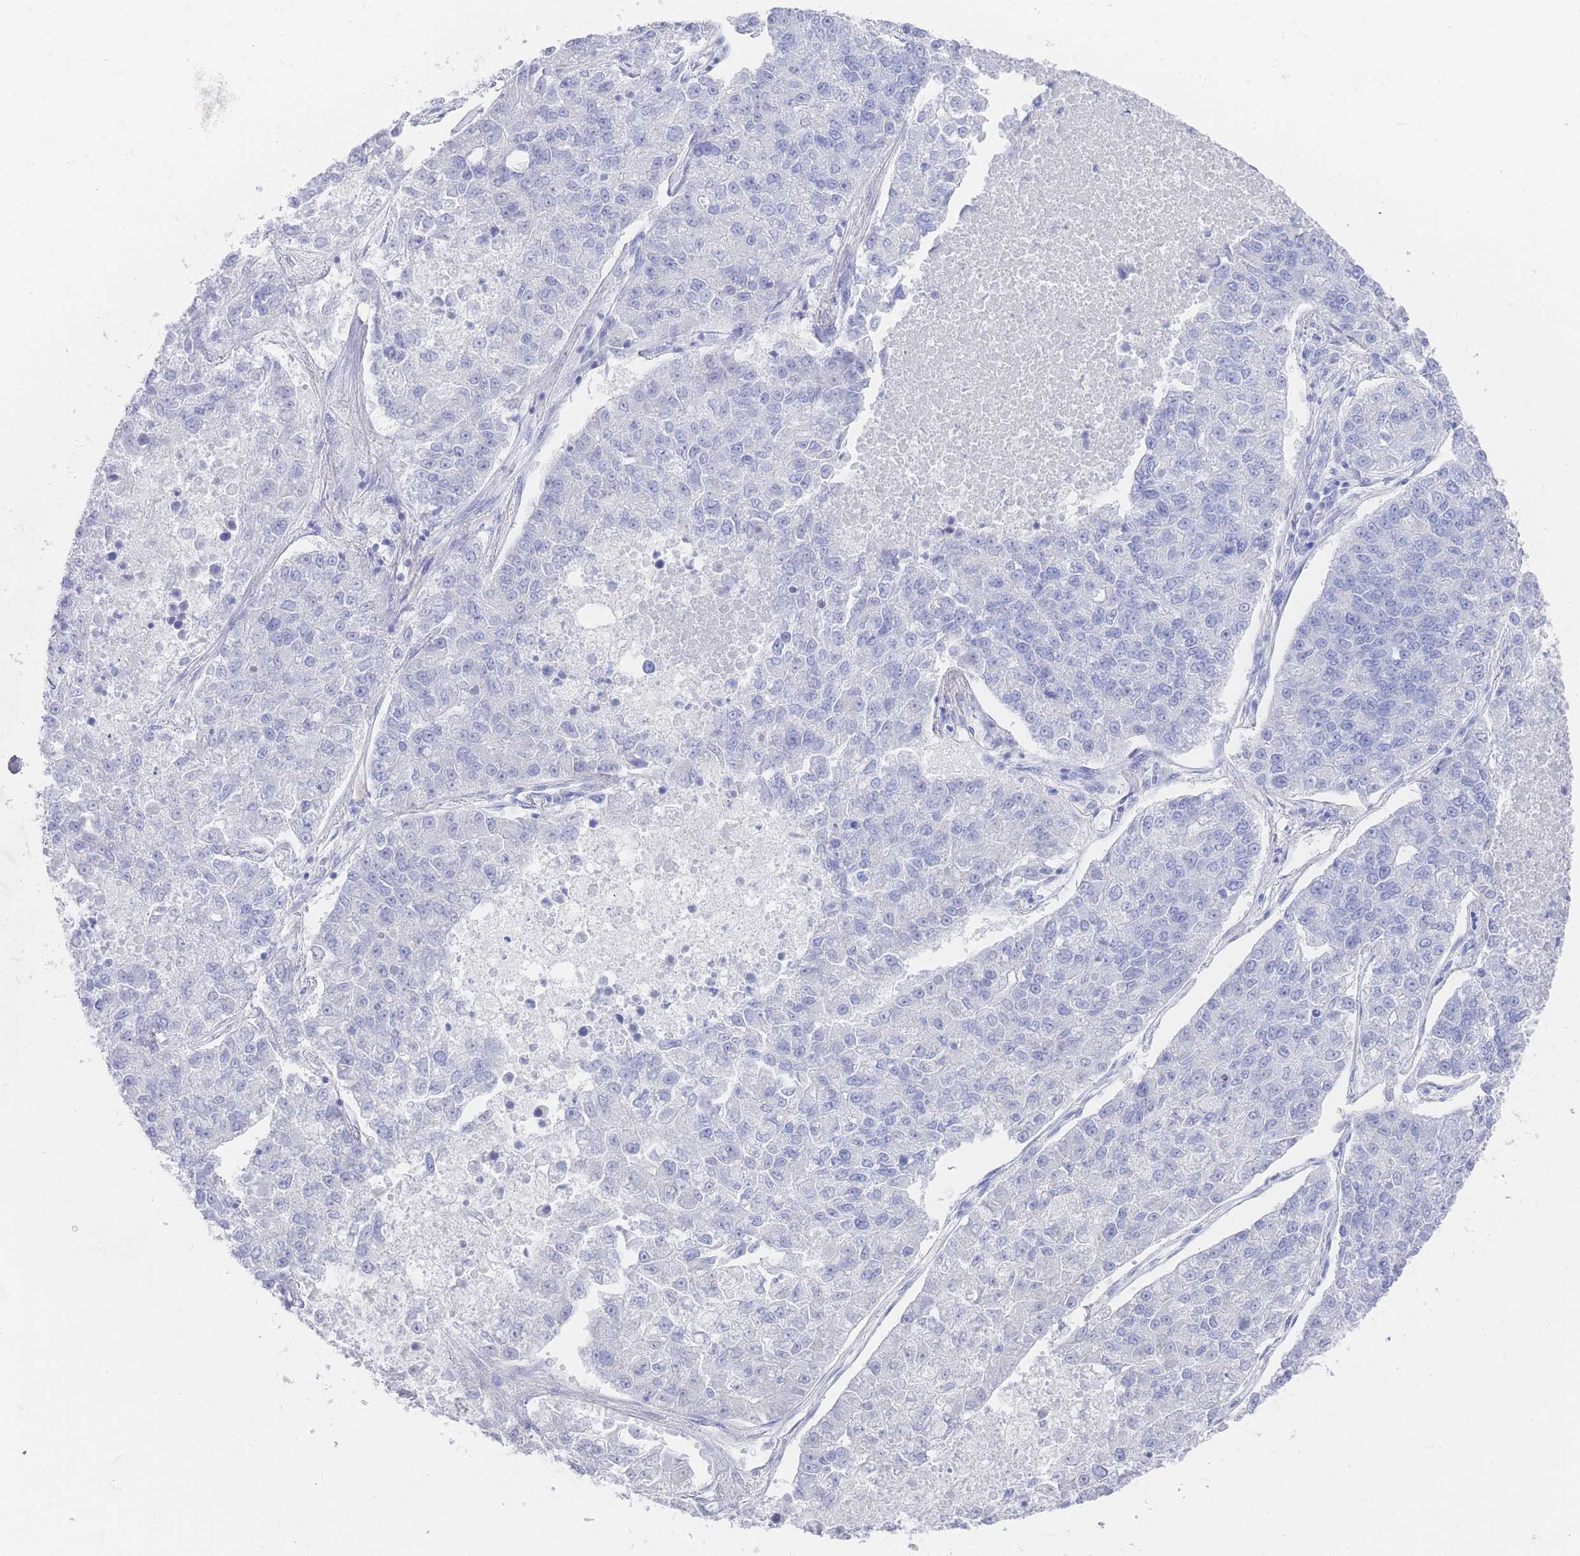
{"staining": {"intensity": "negative", "quantity": "none", "location": "none"}, "tissue": "lung cancer", "cell_type": "Tumor cells", "image_type": "cancer", "snomed": [{"axis": "morphology", "description": "Adenocarcinoma, NOS"}, {"axis": "topography", "description": "Lung"}], "caption": "This is an immunohistochemistry histopathology image of human lung cancer (adenocarcinoma). There is no positivity in tumor cells.", "gene": "LRRC37A", "patient": {"sex": "male", "age": 49}}